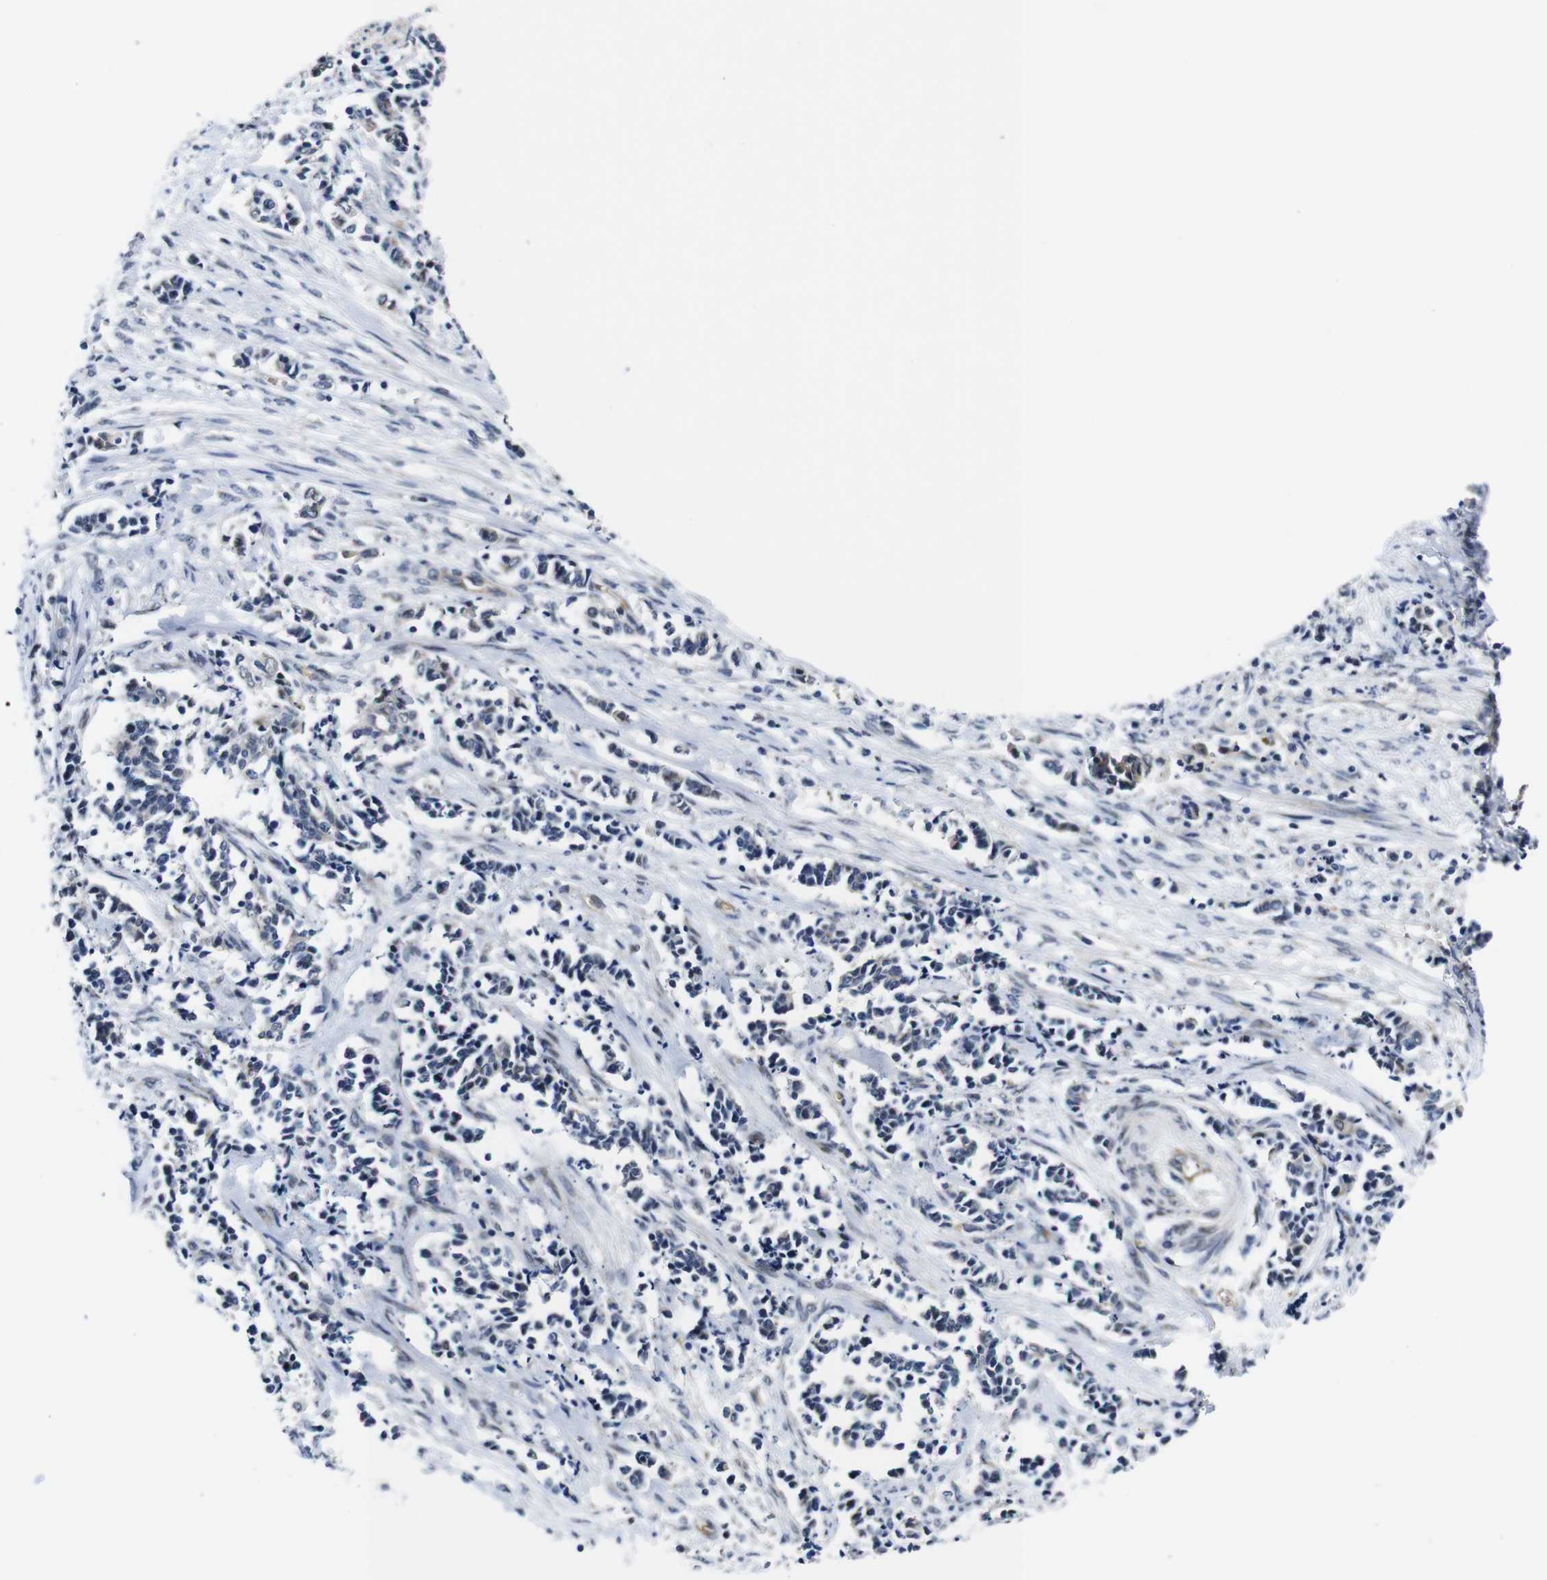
{"staining": {"intensity": "negative", "quantity": "none", "location": "none"}, "tissue": "cervical cancer", "cell_type": "Tumor cells", "image_type": "cancer", "snomed": [{"axis": "morphology", "description": "Normal tissue, NOS"}, {"axis": "morphology", "description": "Squamous cell carcinoma, NOS"}, {"axis": "topography", "description": "Cervix"}], "caption": "Photomicrograph shows no significant protein positivity in tumor cells of cervical cancer (squamous cell carcinoma). The staining is performed using DAB brown chromogen with nuclei counter-stained in using hematoxylin.", "gene": "SOCS3", "patient": {"sex": "female", "age": 35}}